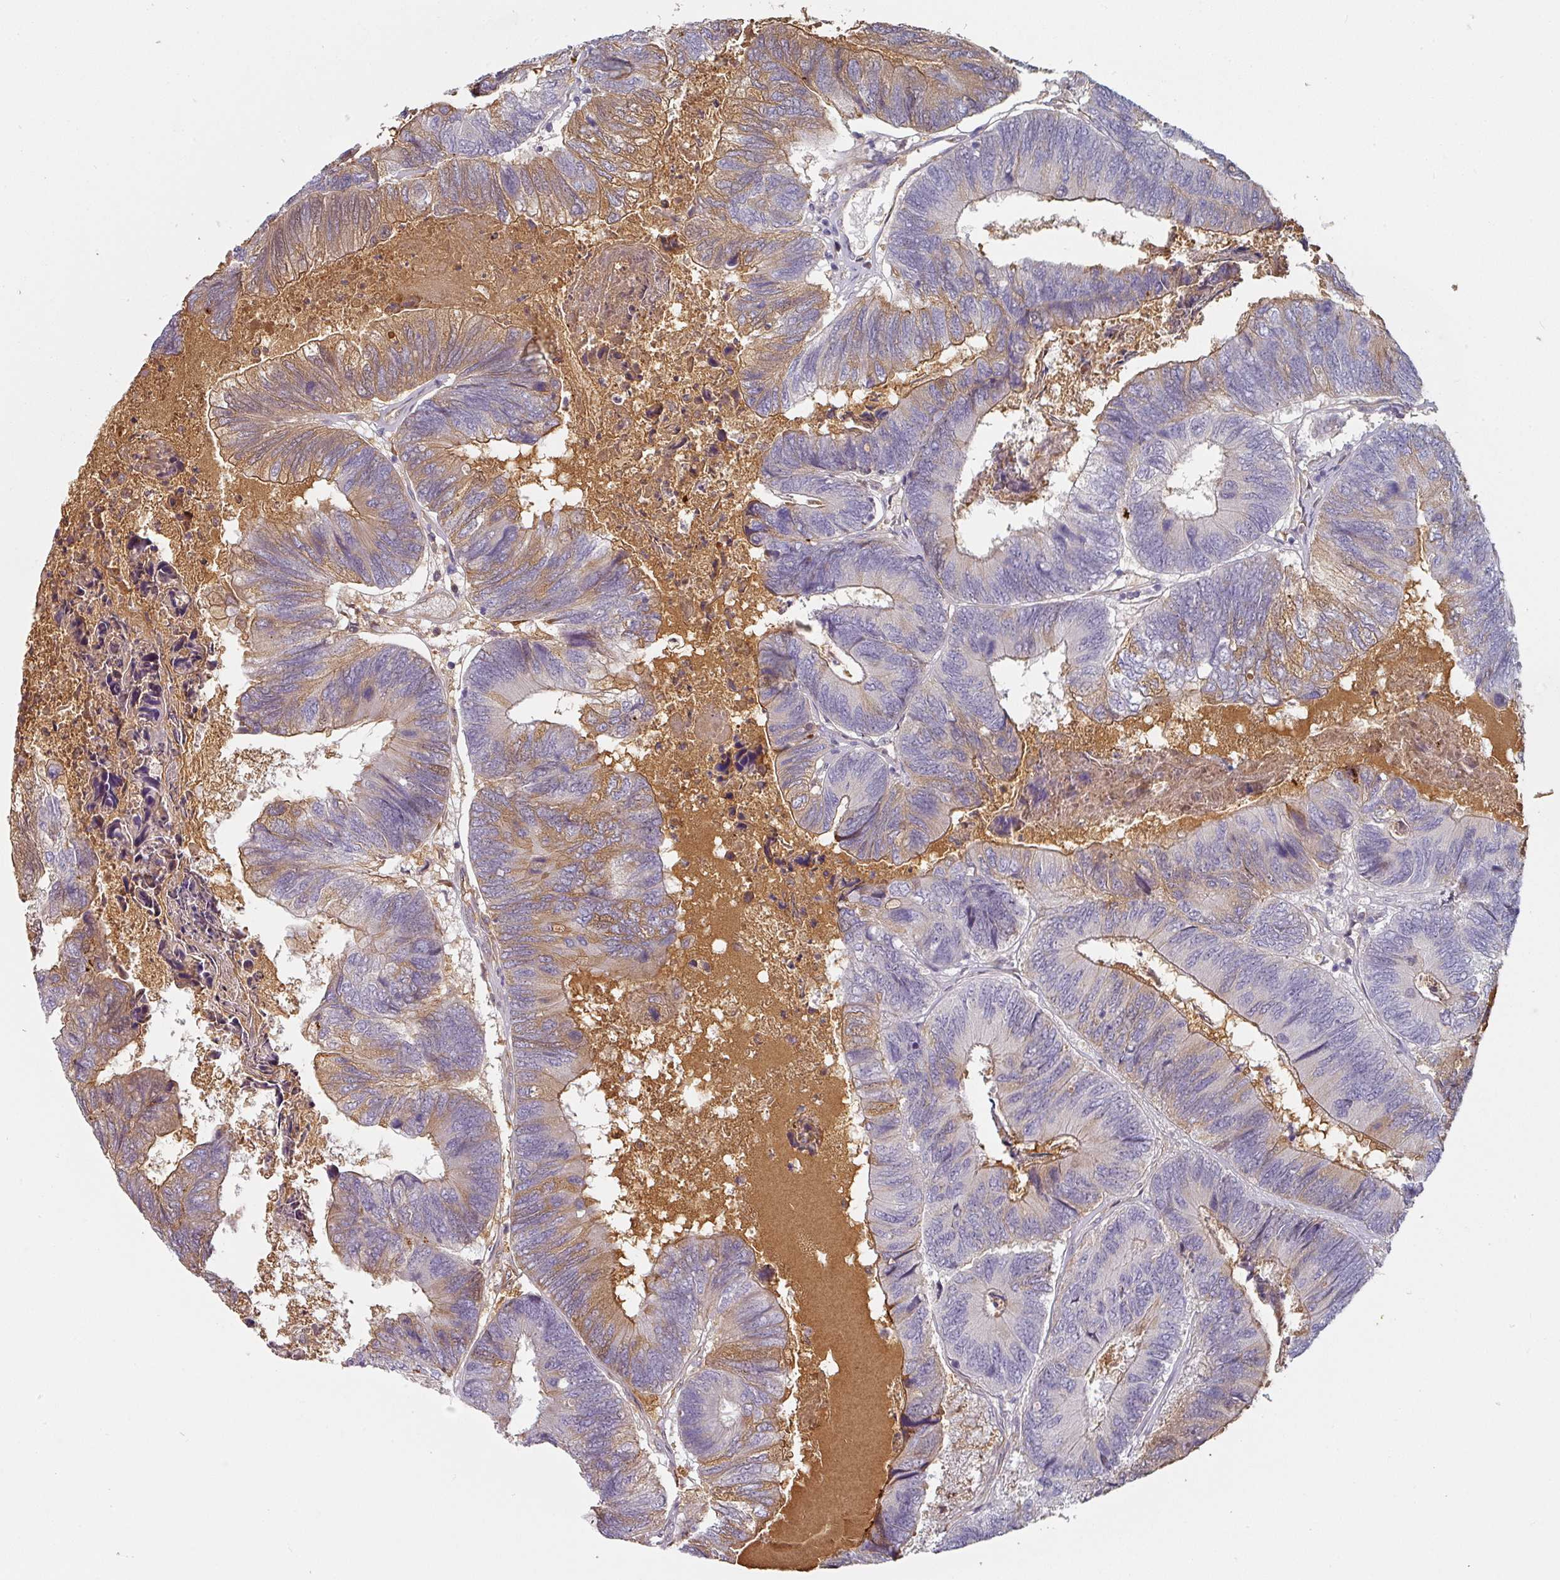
{"staining": {"intensity": "weak", "quantity": "<25%", "location": "cytoplasmic/membranous"}, "tissue": "colorectal cancer", "cell_type": "Tumor cells", "image_type": "cancer", "snomed": [{"axis": "morphology", "description": "Adenocarcinoma, NOS"}, {"axis": "topography", "description": "Colon"}], "caption": "Adenocarcinoma (colorectal) was stained to show a protein in brown. There is no significant staining in tumor cells. Nuclei are stained in blue.", "gene": "CEP78", "patient": {"sex": "female", "age": 67}}